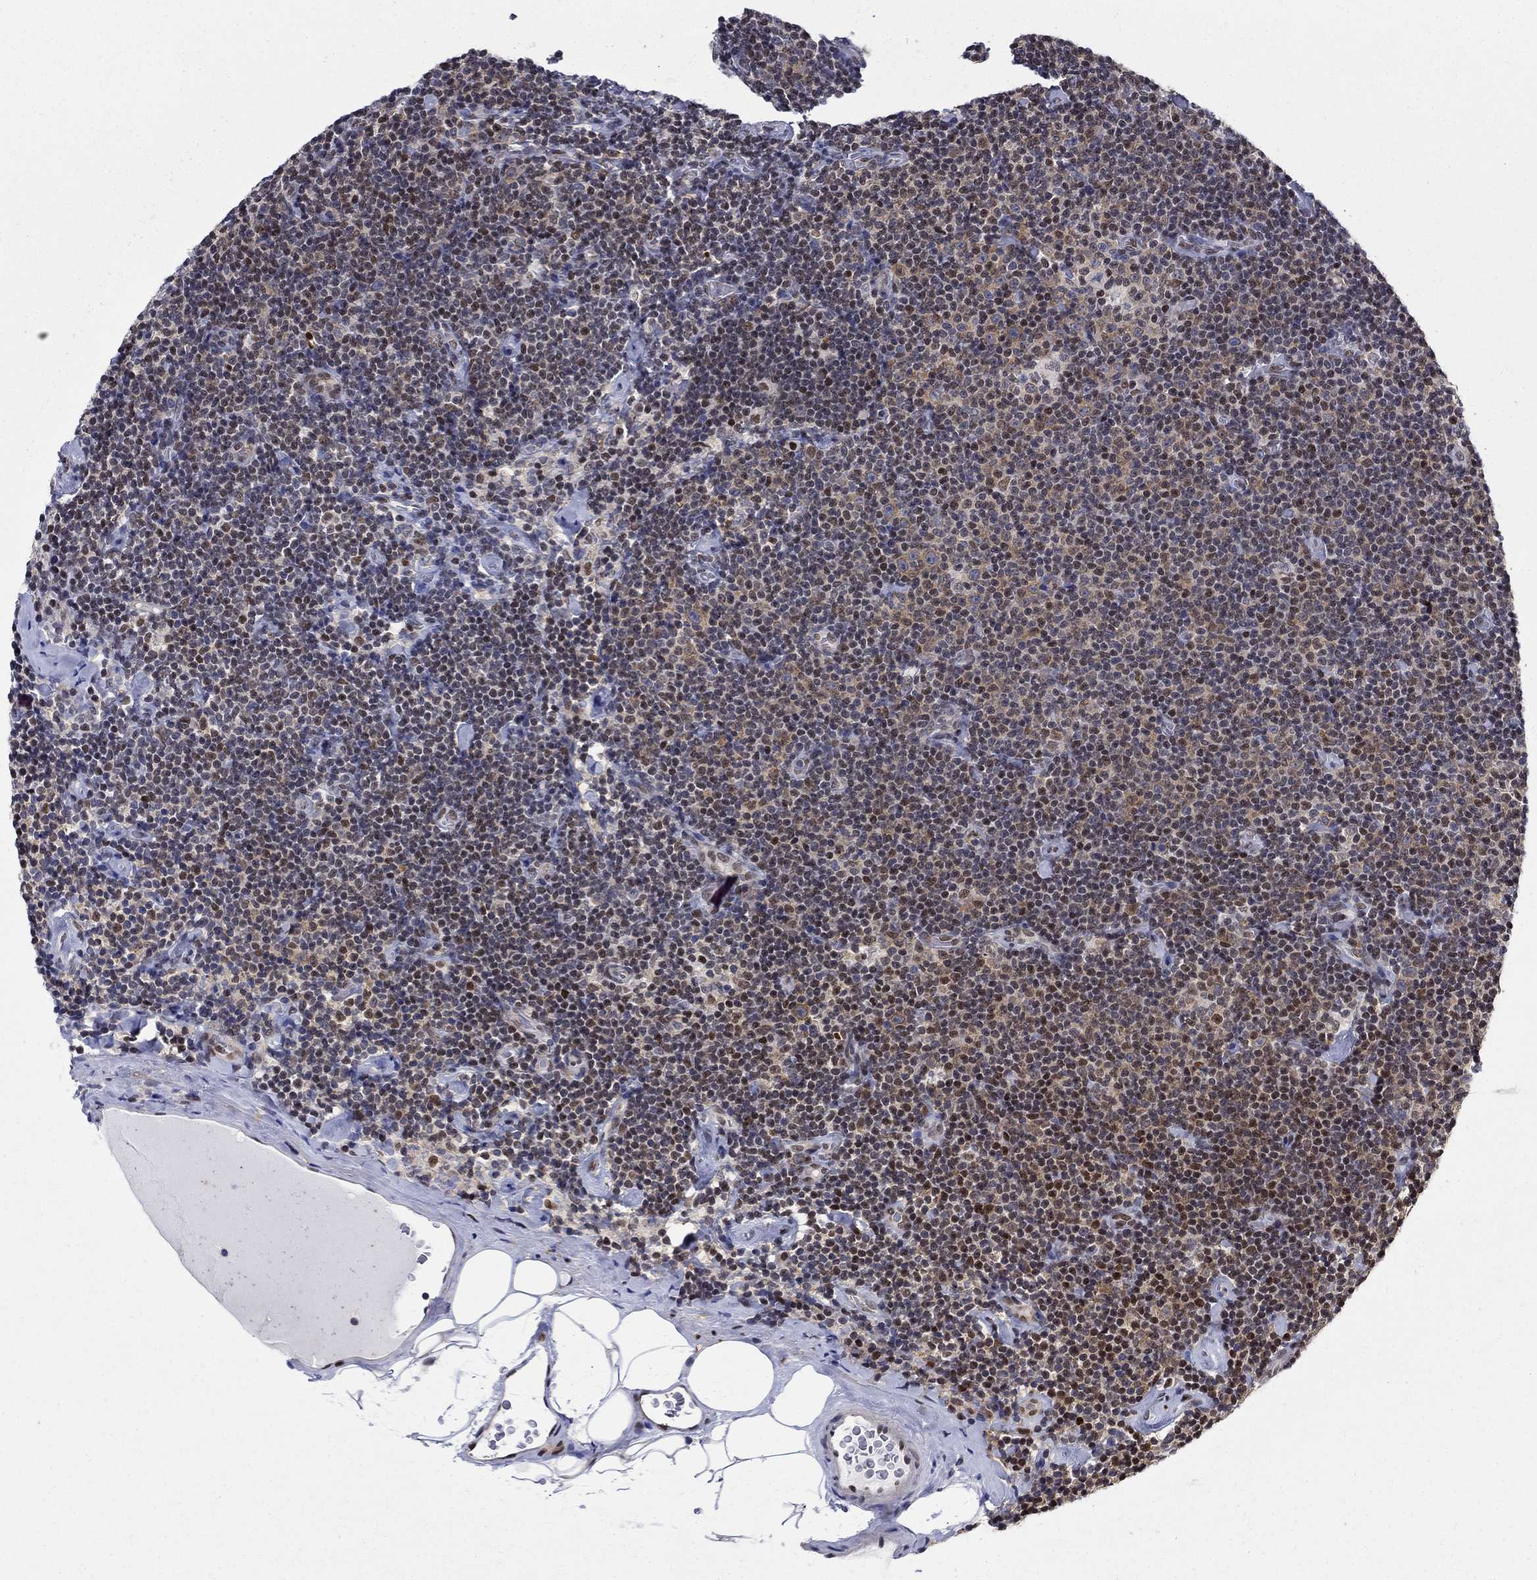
{"staining": {"intensity": "strong", "quantity": "<25%", "location": "nuclear"}, "tissue": "lymphoma", "cell_type": "Tumor cells", "image_type": "cancer", "snomed": [{"axis": "morphology", "description": "Malignant lymphoma, non-Hodgkin's type, Low grade"}, {"axis": "topography", "description": "Lymph node"}], "caption": "A micrograph showing strong nuclear staining in about <25% of tumor cells in lymphoma, as visualized by brown immunohistochemical staining.", "gene": "ZNF594", "patient": {"sex": "male", "age": 81}}